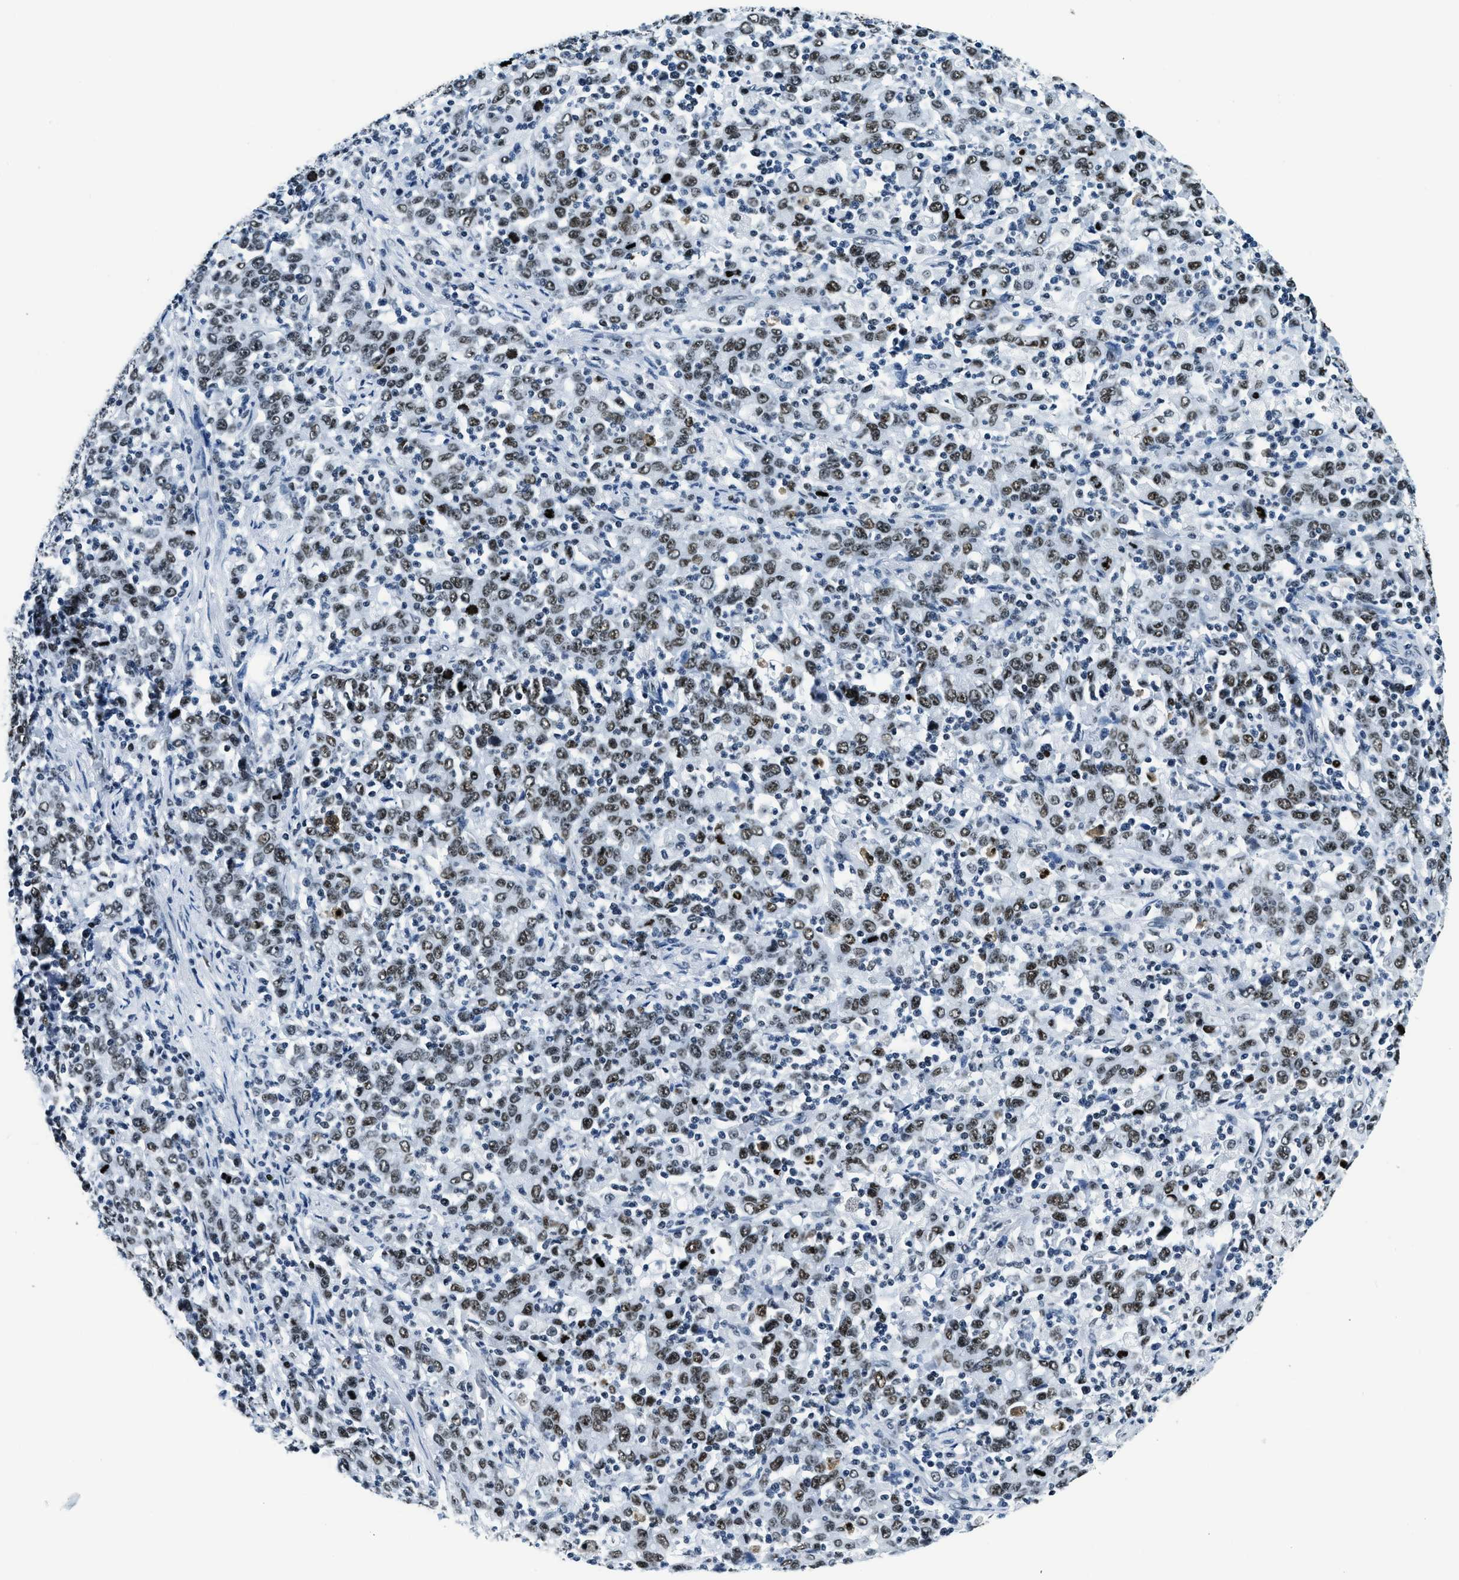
{"staining": {"intensity": "moderate", "quantity": ">75%", "location": "nuclear"}, "tissue": "stomach cancer", "cell_type": "Tumor cells", "image_type": "cancer", "snomed": [{"axis": "morphology", "description": "Adenocarcinoma, NOS"}, {"axis": "topography", "description": "Stomach, upper"}], "caption": "This image demonstrates immunohistochemistry staining of adenocarcinoma (stomach), with medium moderate nuclear positivity in about >75% of tumor cells.", "gene": "TOP1", "patient": {"sex": "male", "age": 69}}